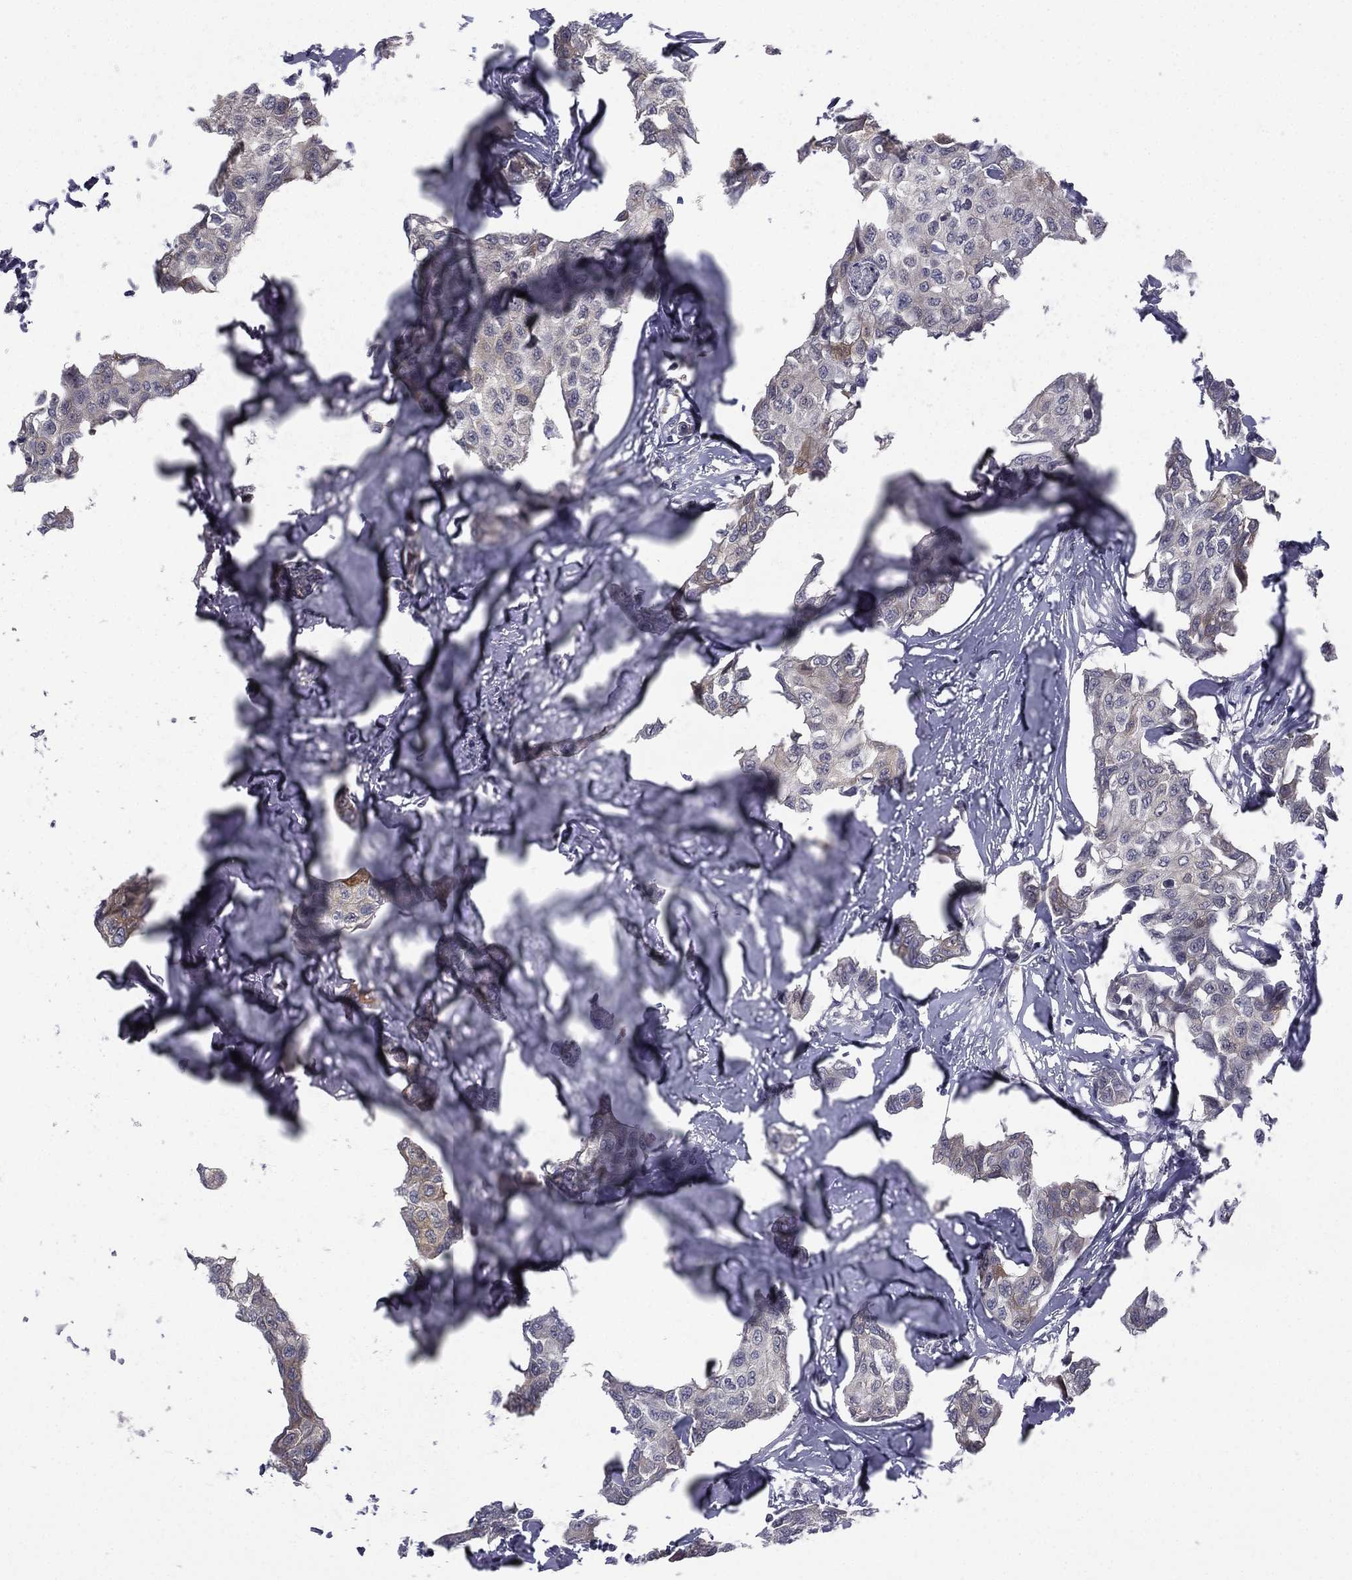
{"staining": {"intensity": "weak", "quantity": "<25%", "location": "cytoplasmic/membranous"}, "tissue": "breast cancer", "cell_type": "Tumor cells", "image_type": "cancer", "snomed": [{"axis": "morphology", "description": "Duct carcinoma"}, {"axis": "topography", "description": "Breast"}], "caption": "There is no significant expression in tumor cells of breast cancer (intraductal carcinoma). Brightfield microscopy of immunohistochemistry (IHC) stained with DAB (3,3'-diaminobenzidine) (brown) and hematoxylin (blue), captured at high magnification.", "gene": "ACTRT2", "patient": {"sex": "female", "age": 80}}